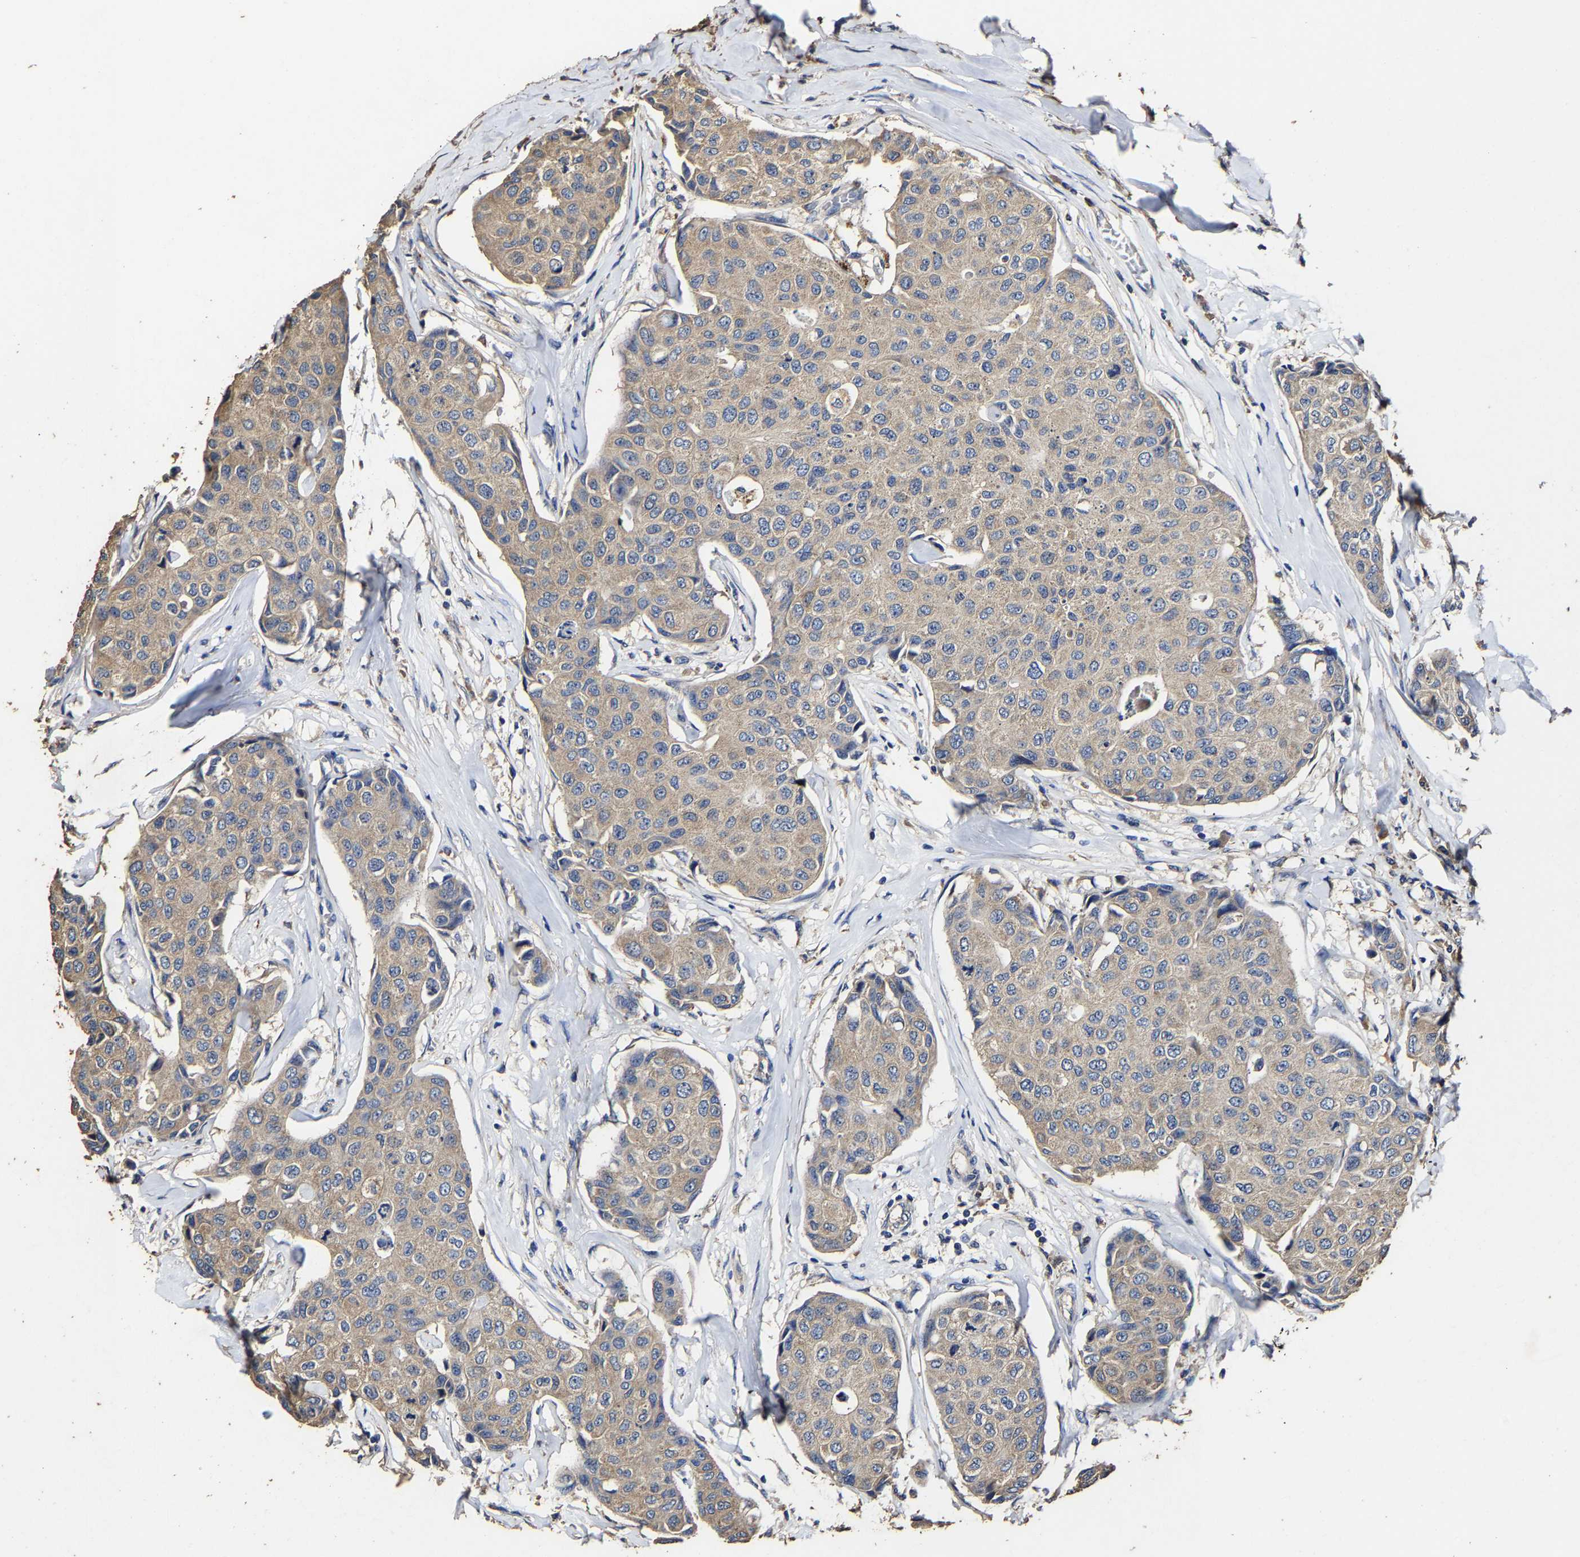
{"staining": {"intensity": "weak", "quantity": ">75%", "location": "cytoplasmic/membranous"}, "tissue": "breast cancer", "cell_type": "Tumor cells", "image_type": "cancer", "snomed": [{"axis": "morphology", "description": "Duct carcinoma"}, {"axis": "topography", "description": "Breast"}], "caption": "A brown stain shows weak cytoplasmic/membranous positivity of a protein in human breast cancer tumor cells.", "gene": "PPM1K", "patient": {"sex": "female", "age": 80}}